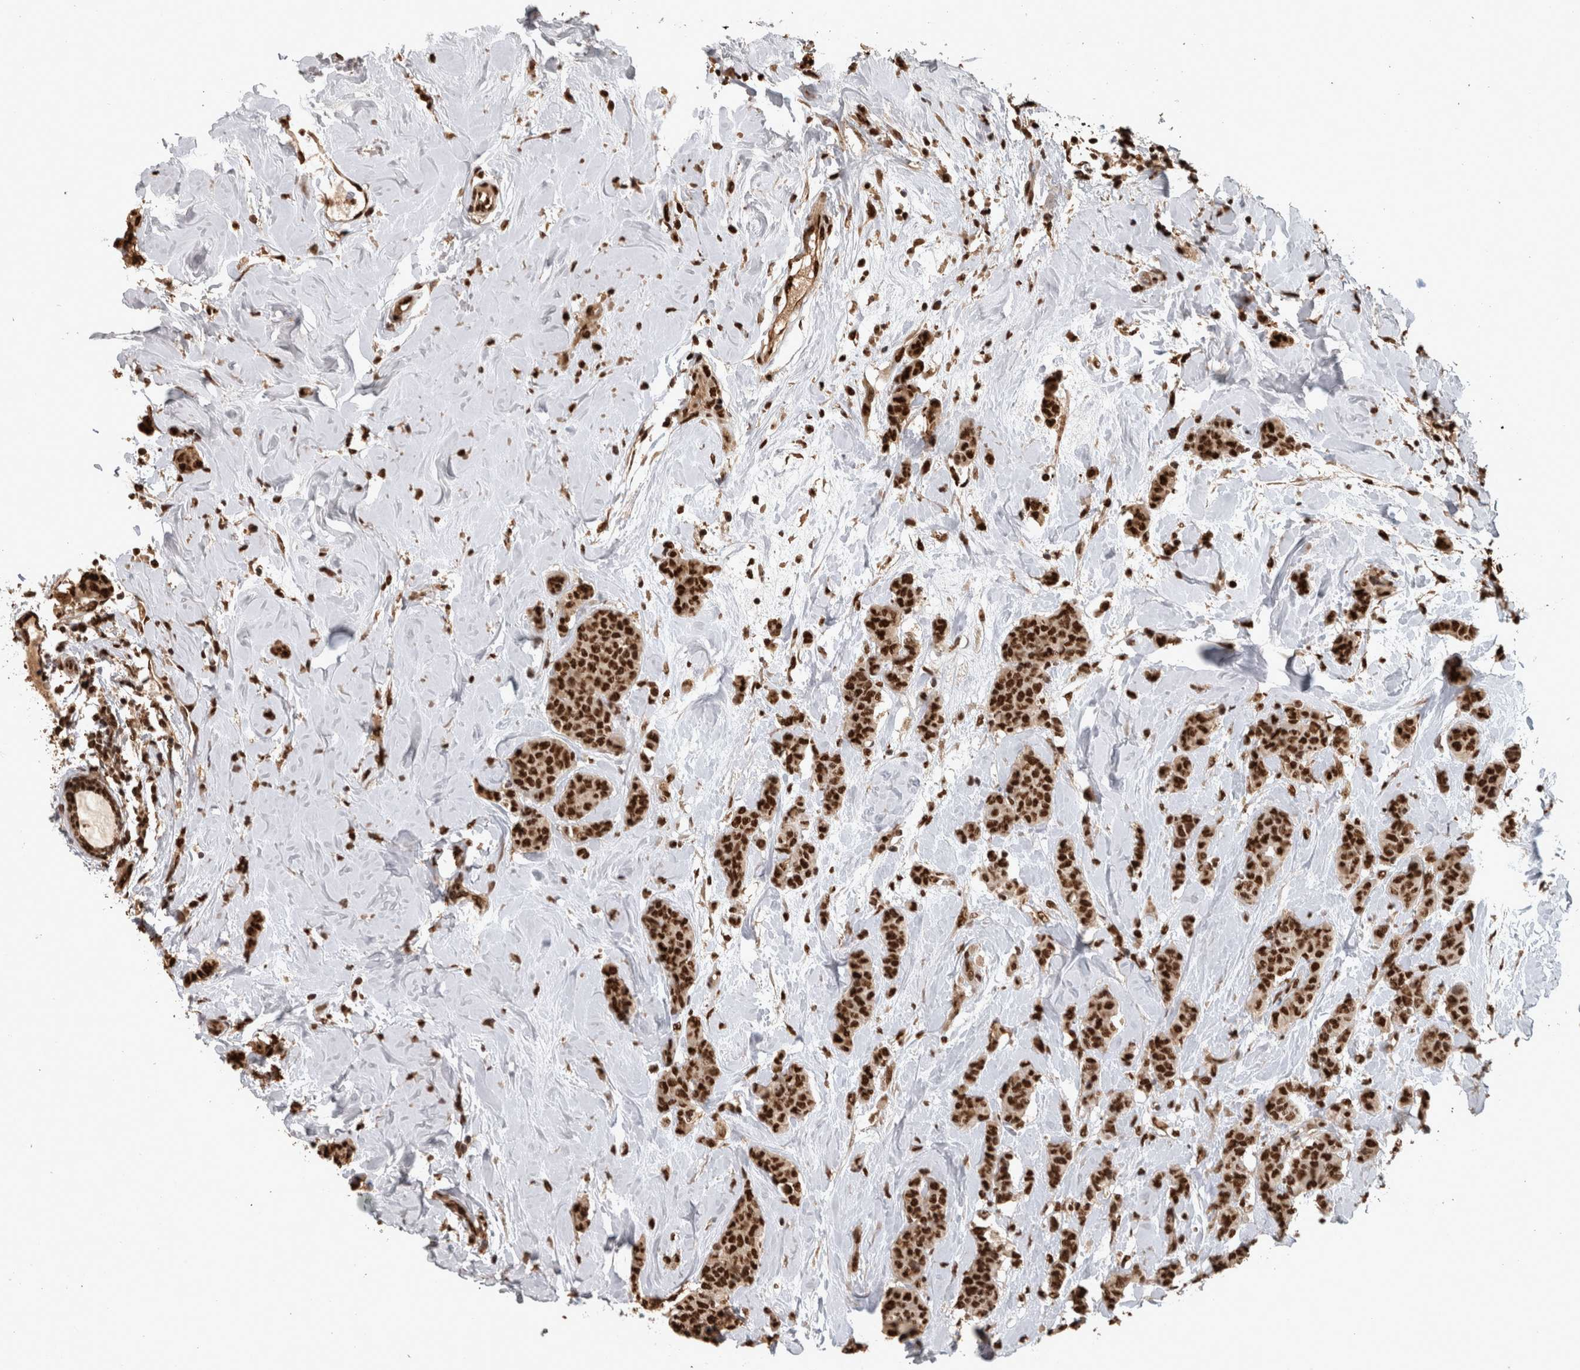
{"staining": {"intensity": "strong", "quantity": ">75%", "location": "nuclear"}, "tissue": "breast cancer", "cell_type": "Tumor cells", "image_type": "cancer", "snomed": [{"axis": "morphology", "description": "Normal tissue, NOS"}, {"axis": "morphology", "description": "Duct carcinoma"}, {"axis": "topography", "description": "Breast"}], "caption": "Protein analysis of breast cancer (invasive ductal carcinoma) tissue shows strong nuclear expression in about >75% of tumor cells.", "gene": "RAD50", "patient": {"sex": "female", "age": 40}}